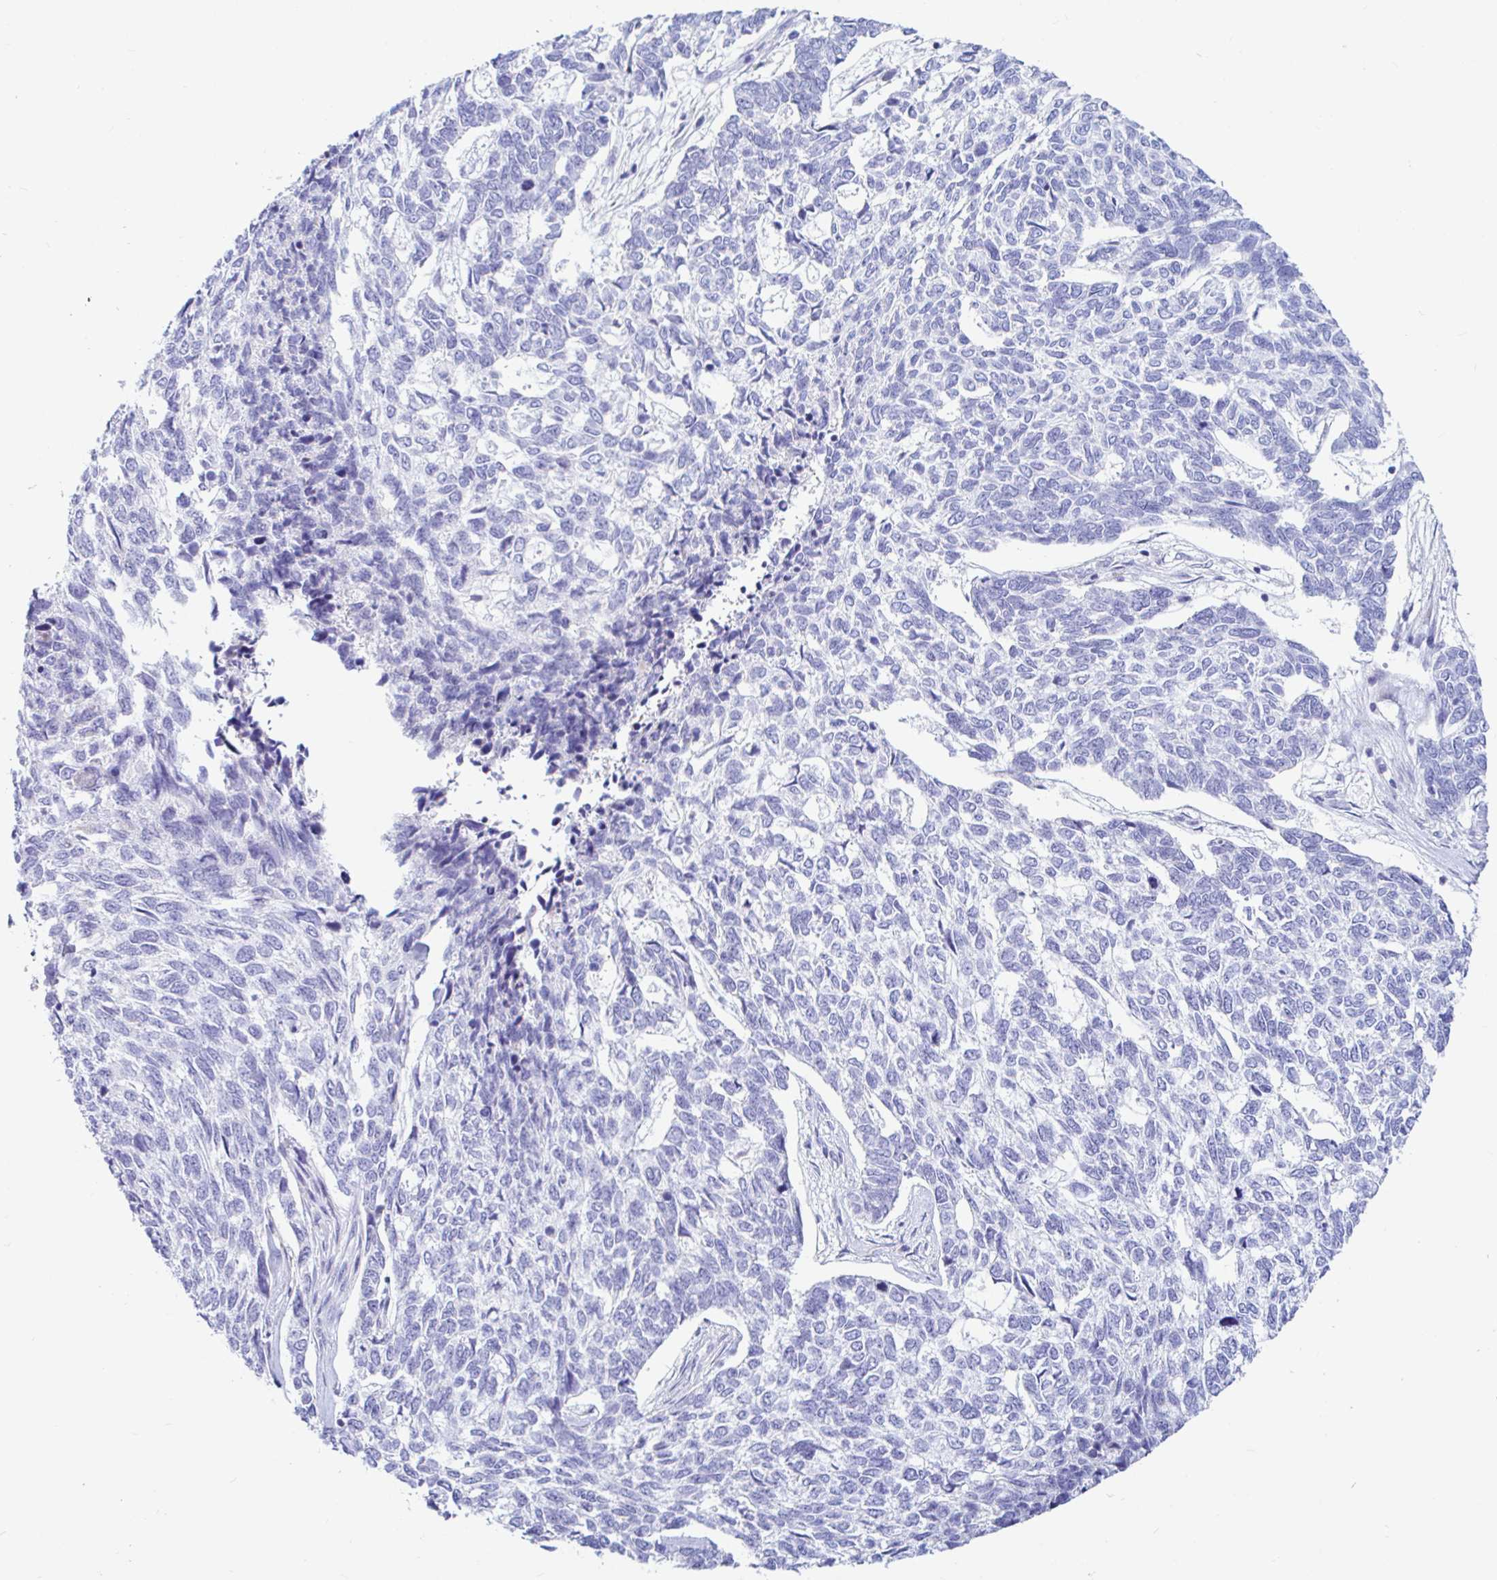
{"staining": {"intensity": "negative", "quantity": "none", "location": "none"}, "tissue": "skin cancer", "cell_type": "Tumor cells", "image_type": "cancer", "snomed": [{"axis": "morphology", "description": "Basal cell carcinoma"}, {"axis": "topography", "description": "Skin"}], "caption": "Photomicrograph shows no significant protein expression in tumor cells of skin basal cell carcinoma.", "gene": "NBPF3", "patient": {"sex": "female", "age": 65}}